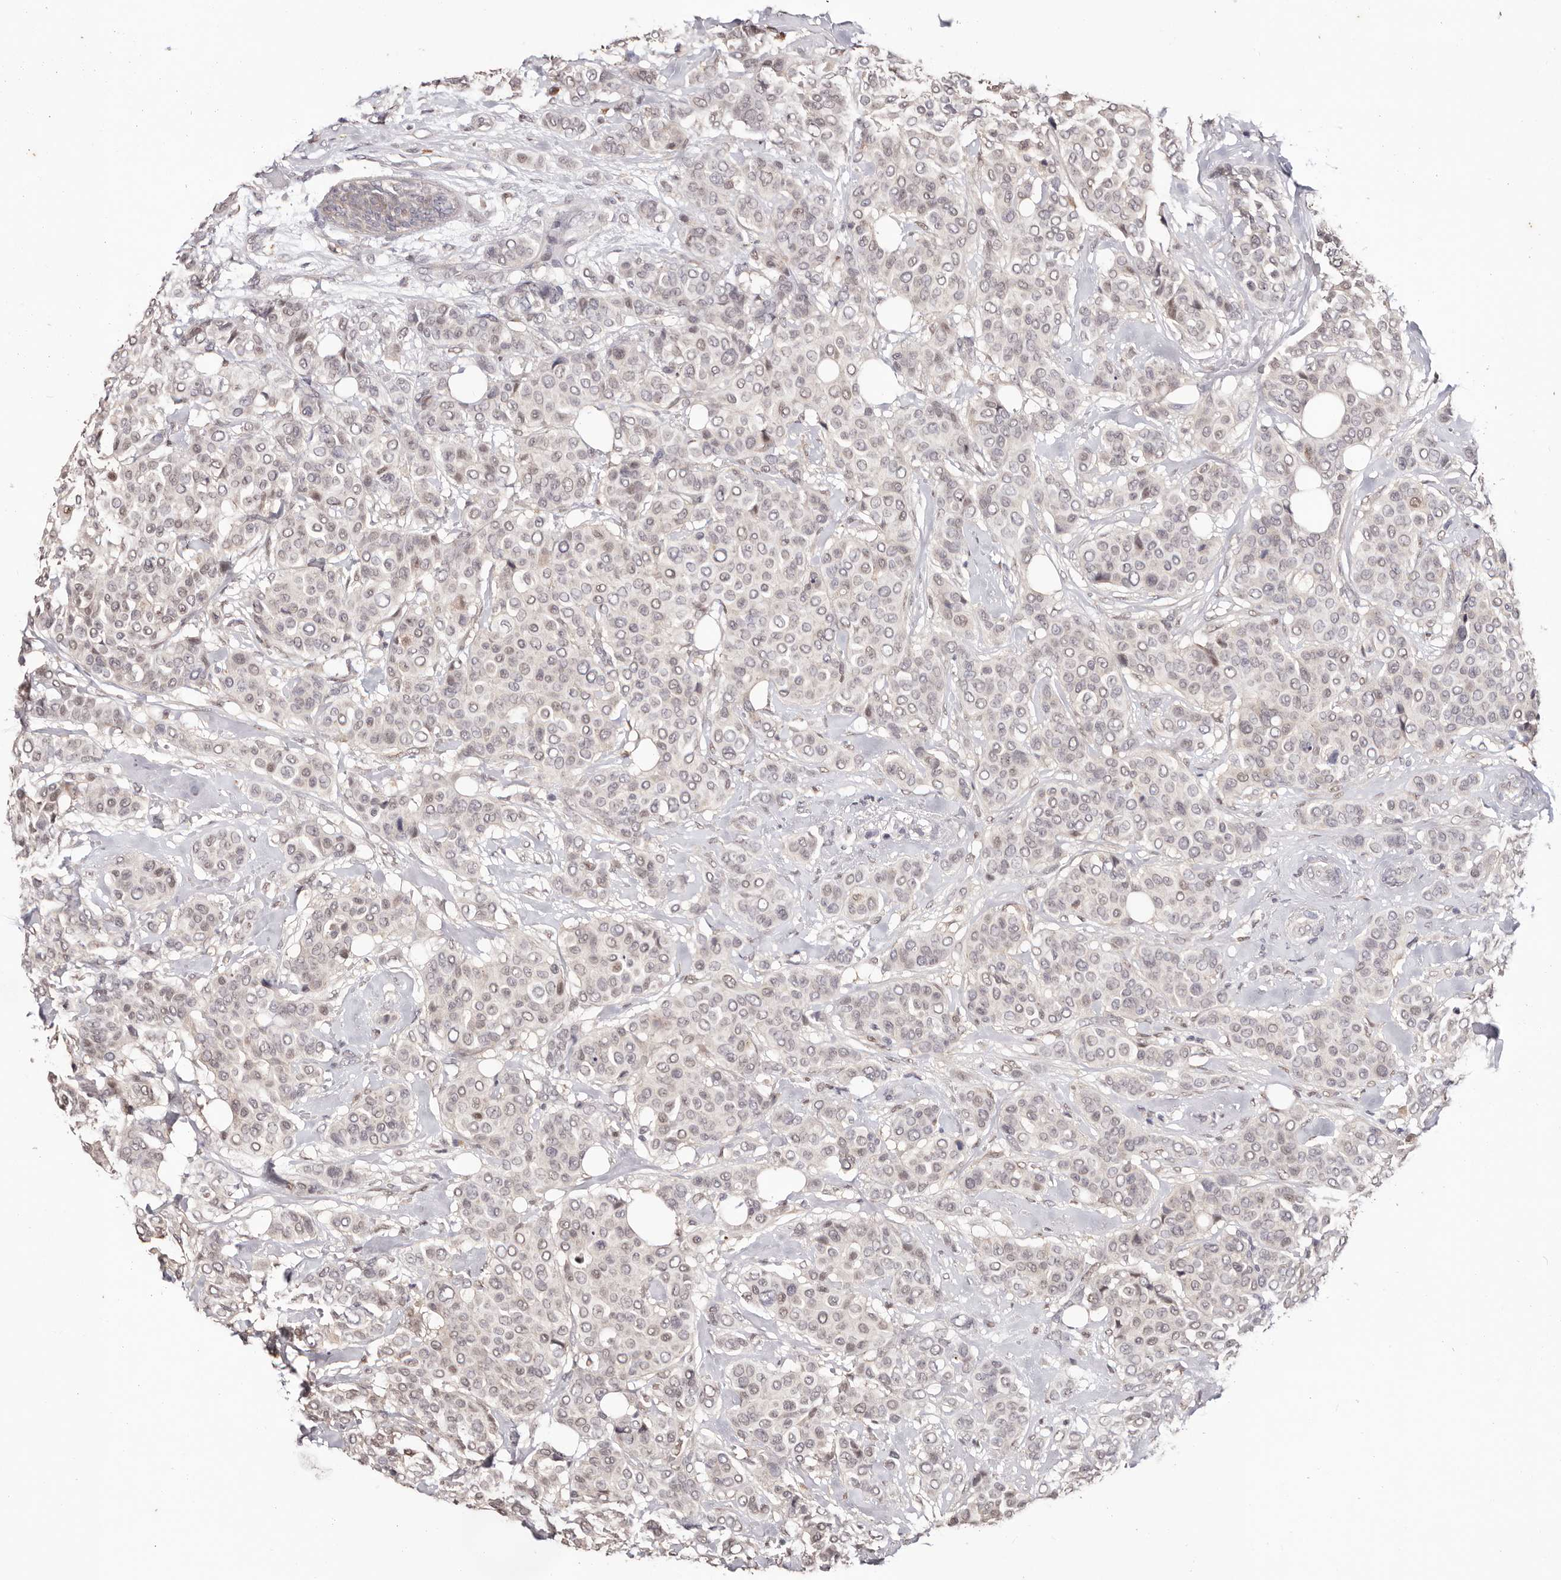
{"staining": {"intensity": "weak", "quantity": "25%-75%", "location": "nuclear"}, "tissue": "breast cancer", "cell_type": "Tumor cells", "image_type": "cancer", "snomed": [{"axis": "morphology", "description": "Lobular carcinoma"}, {"axis": "topography", "description": "Breast"}], "caption": "An immunohistochemistry photomicrograph of neoplastic tissue is shown. Protein staining in brown labels weak nuclear positivity in breast lobular carcinoma within tumor cells.", "gene": "TYW3", "patient": {"sex": "female", "age": 51}}